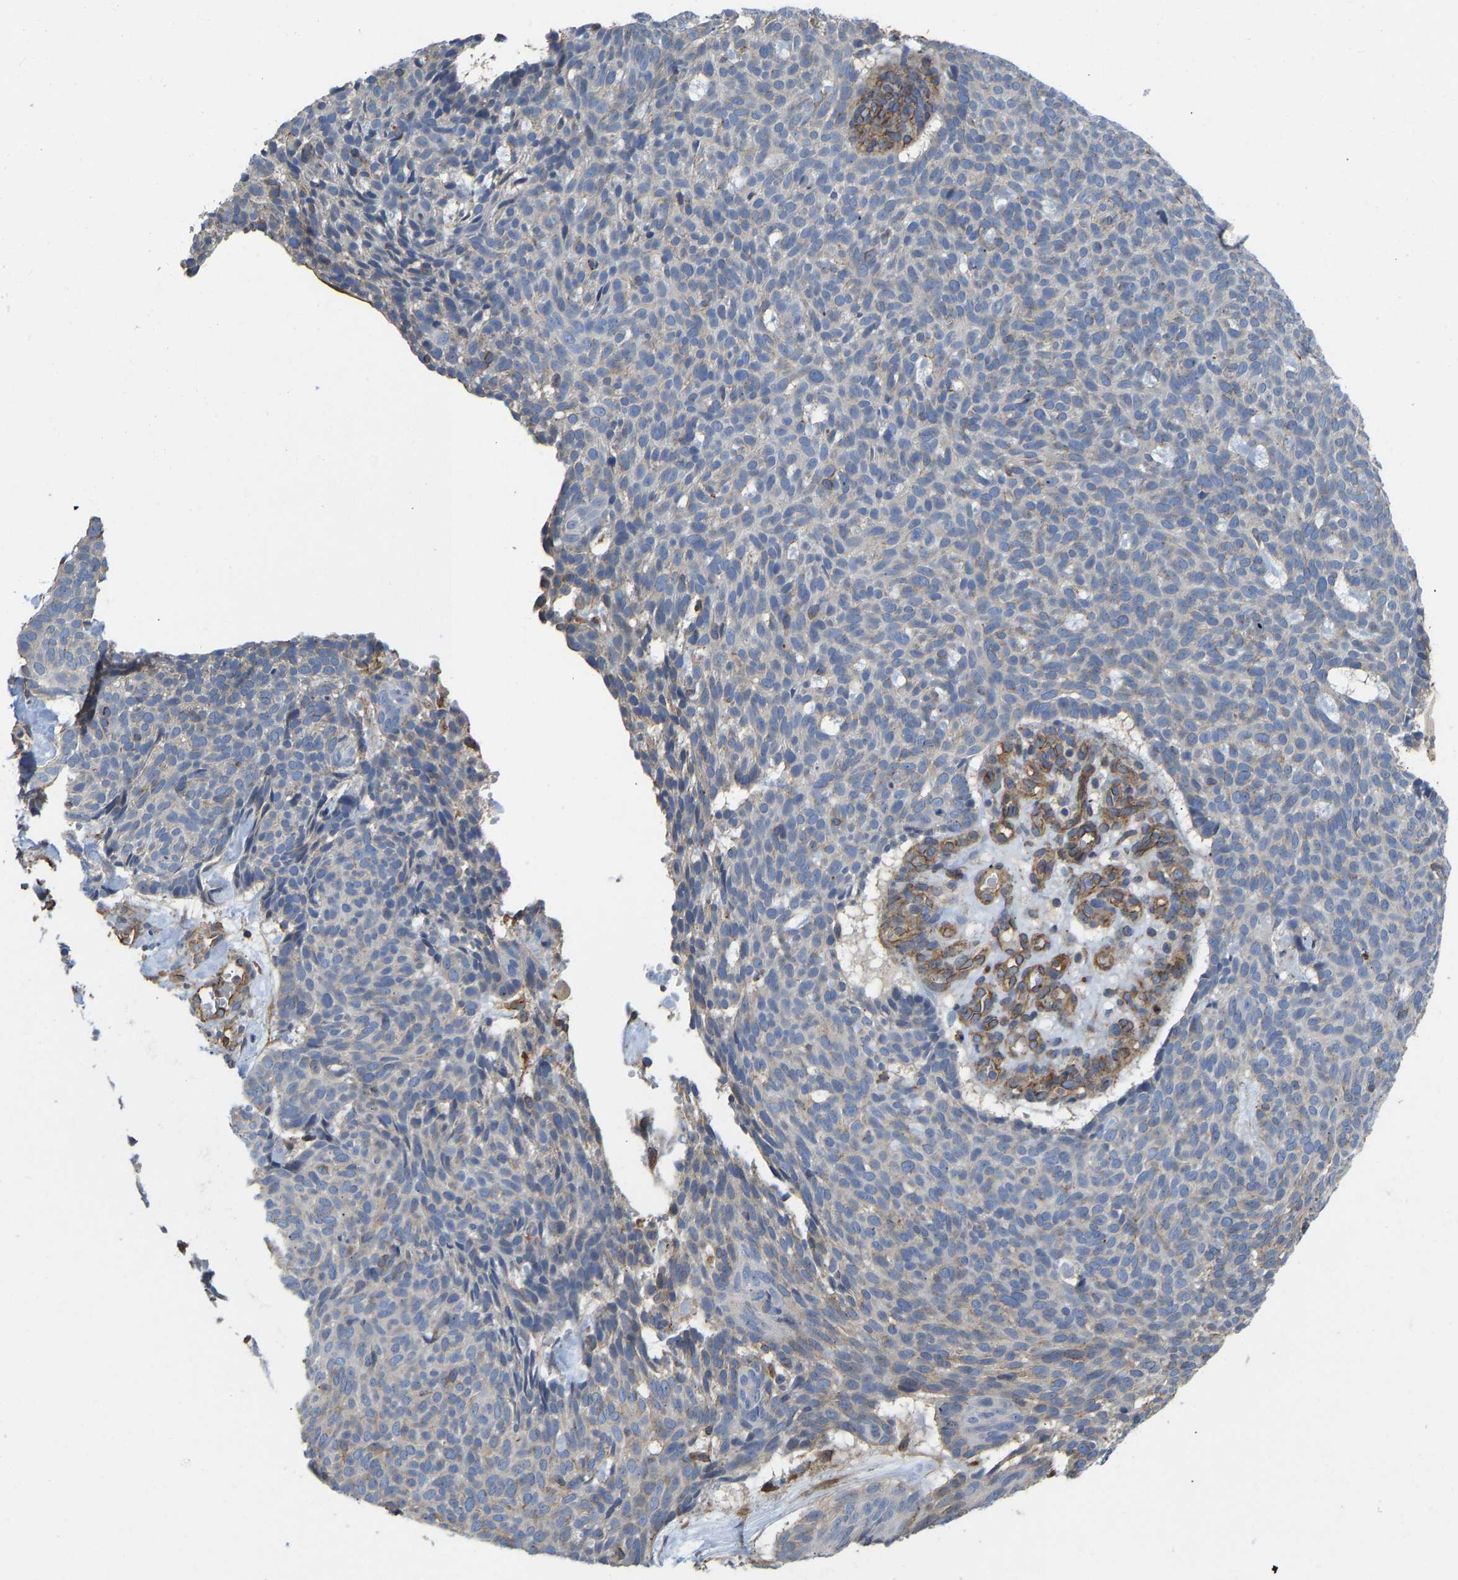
{"staining": {"intensity": "moderate", "quantity": "<25%", "location": "cytoplasmic/membranous"}, "tissue": "skin cancer", "cell_type": "Tumor cells", "image_type": "cancer", "snomed": [{"axis": "morphology", "description": "Basal cell carcinoma"}, {"axis": "topography", "description": "Skin"}], "caption": "An image of human basal cell carcinoma (skin) stained for a protein demonstrates moderate cytoplasmic/membranous brown staining in tumor cells.", "gene": "ELMO2", "patient": {"sex": "male", "age": 61}}